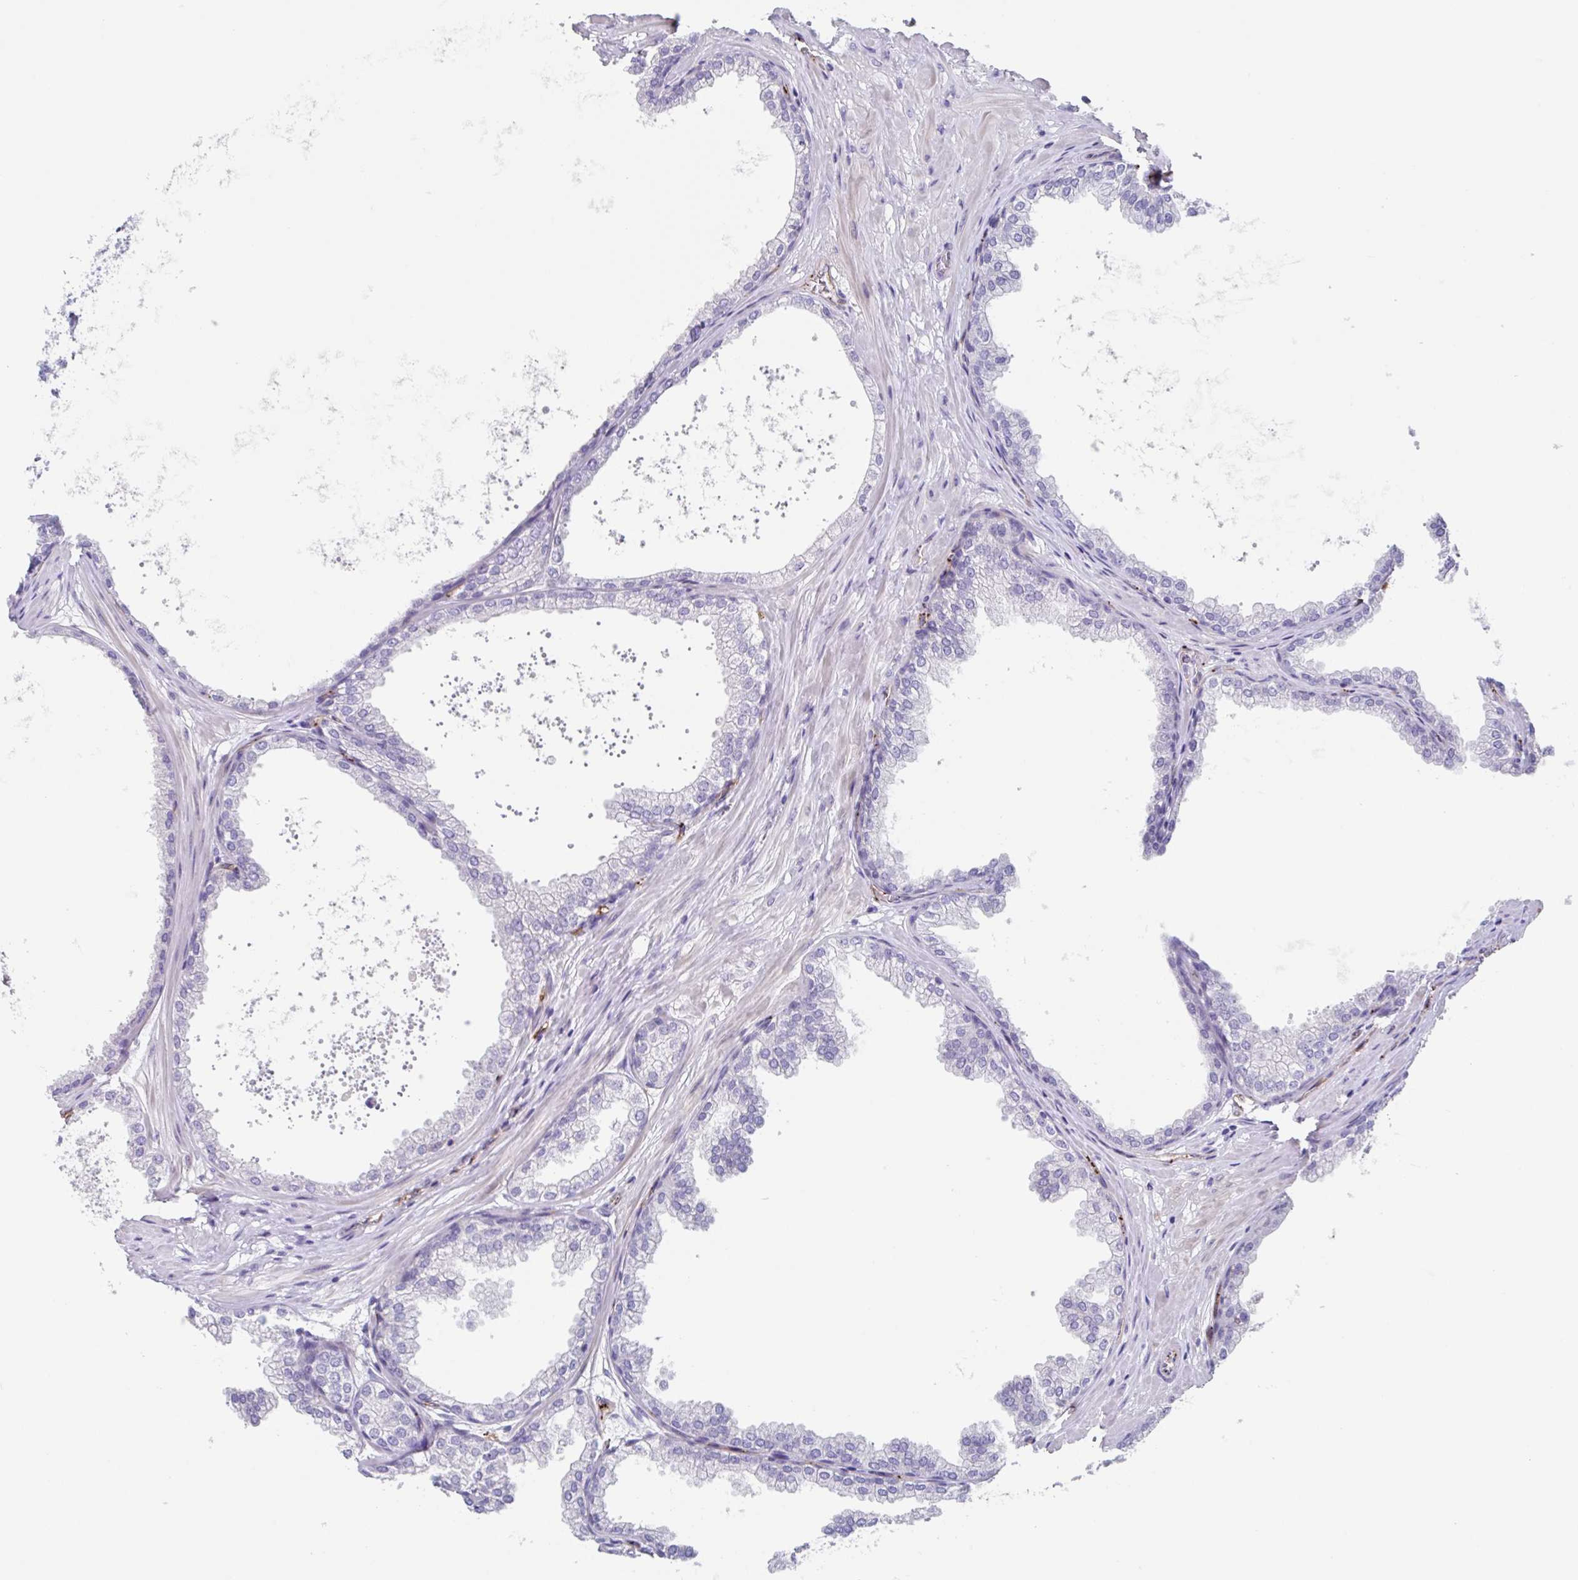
{"staining": {"intensity": "negative", "quantity": "none", "location": "none"}, "tissue": "prostate", "cell_type": "Glandular cells", "image_type": "normal", "snomed": [{"axis": "morphology", "description": "Normal tissue, NOS"}, {"axis": "topography", "description": "Prostate"}], "caption": "The micrograph displays no staining of glandular cells in unremarkable prostate.", "gene": "EHD4", "patient": {"sex": "male", "age": 37}}